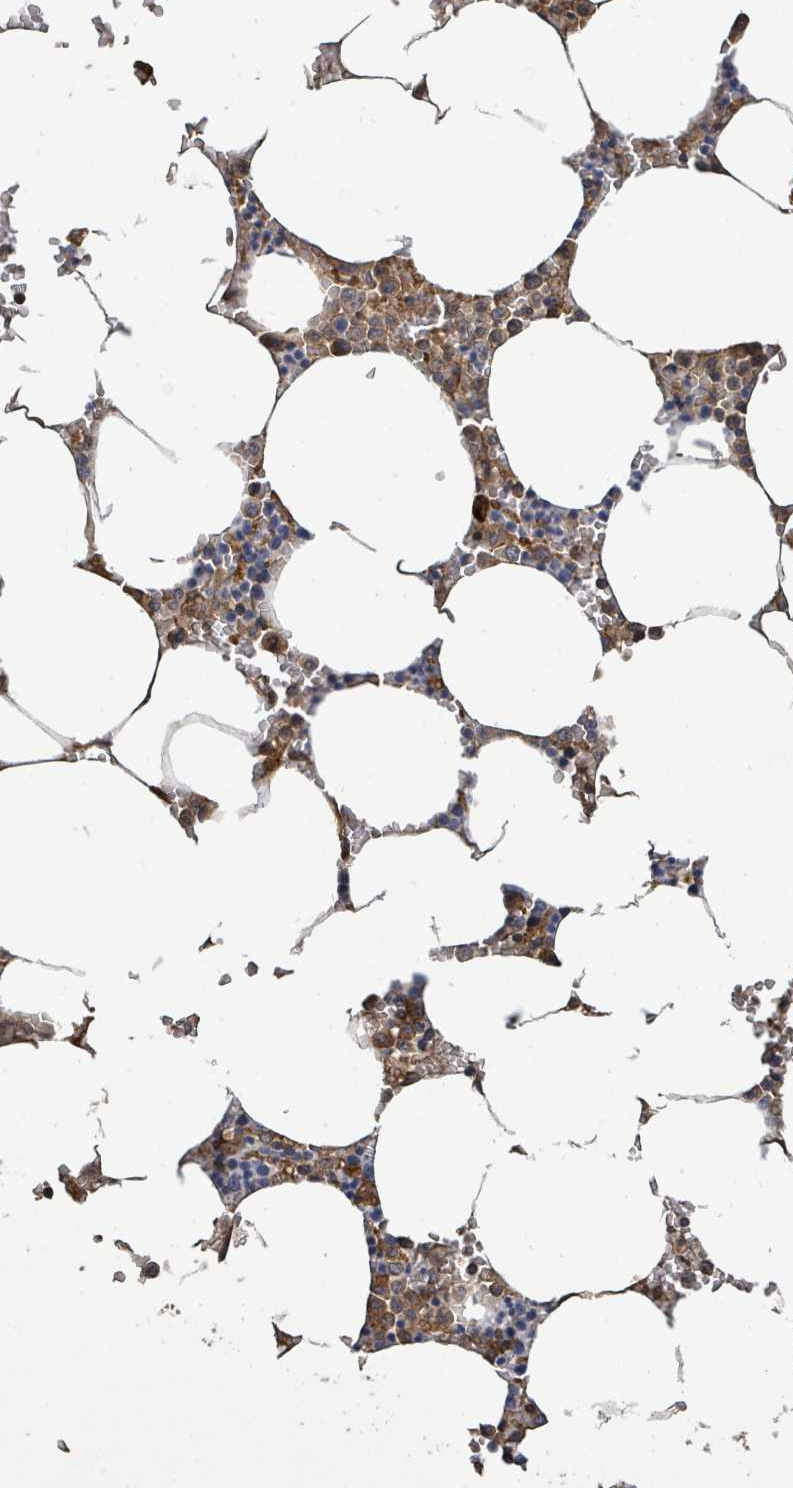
{"staining": {"intensity": "strong", "quantity": "<25%", "location": "cytoplasmic/membranous"}, "tissue": "bone marrow", "cell_type": "Hematopoietic cells", "image_type": "normal", "snomed": [{"axis": "morphology", "description": "Normal tissue, NOS"}, {"axis": "topography", "description": "Bone marrow"}], "caption": "Protein expression analysis of normal bone marrow shows strong cytoplasmic/membranous staining in approximately <25% of hematopoietic cells. (DAB IHC, brown staining for protein, blue staining for nuclei).", "gene": "STARD4", "patient": {"sex": "male", "age": 70}}